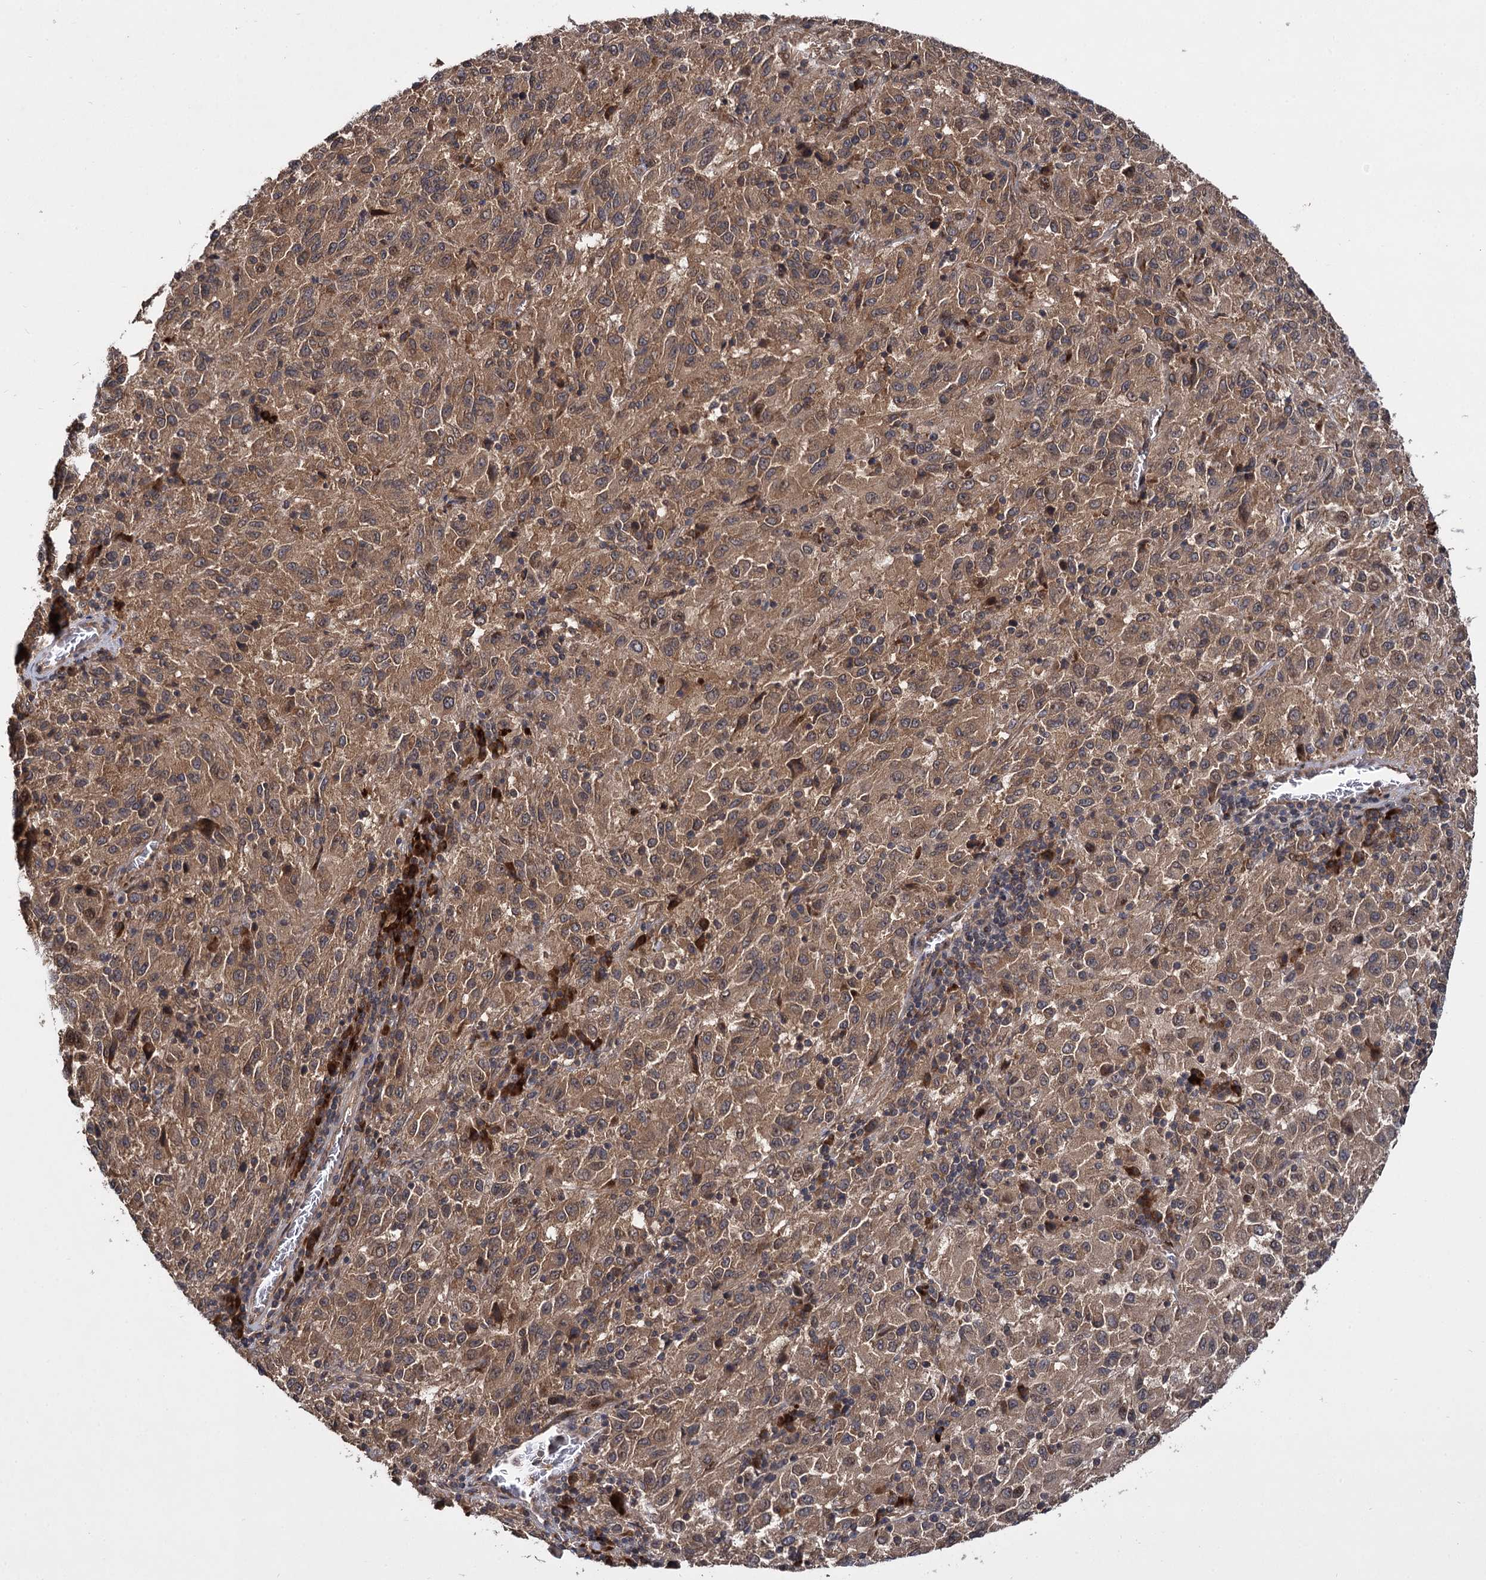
{"staining": {"intensity": "moderate", "quantity": ">75%", "location": "cytoplasmic/membranous"}, "tissue": "melanoma", "cell_type": "Tumor cells", "image_type": "cancer", "snomed": [{"axis": "morphology", "description": "Malignant melanoma, Metastatic site"}, {"axis": "topography", "description": "Lung"}], "caption": "Malignant melanoma (metastatic site) tissue exhibits moderate cytoplasmic/membranous expression in approximately >75% of tumor cells, visualized by immunohistochemistry.", "gene": "INPPL1", "patient": {"sex": "male", "age": 64}}